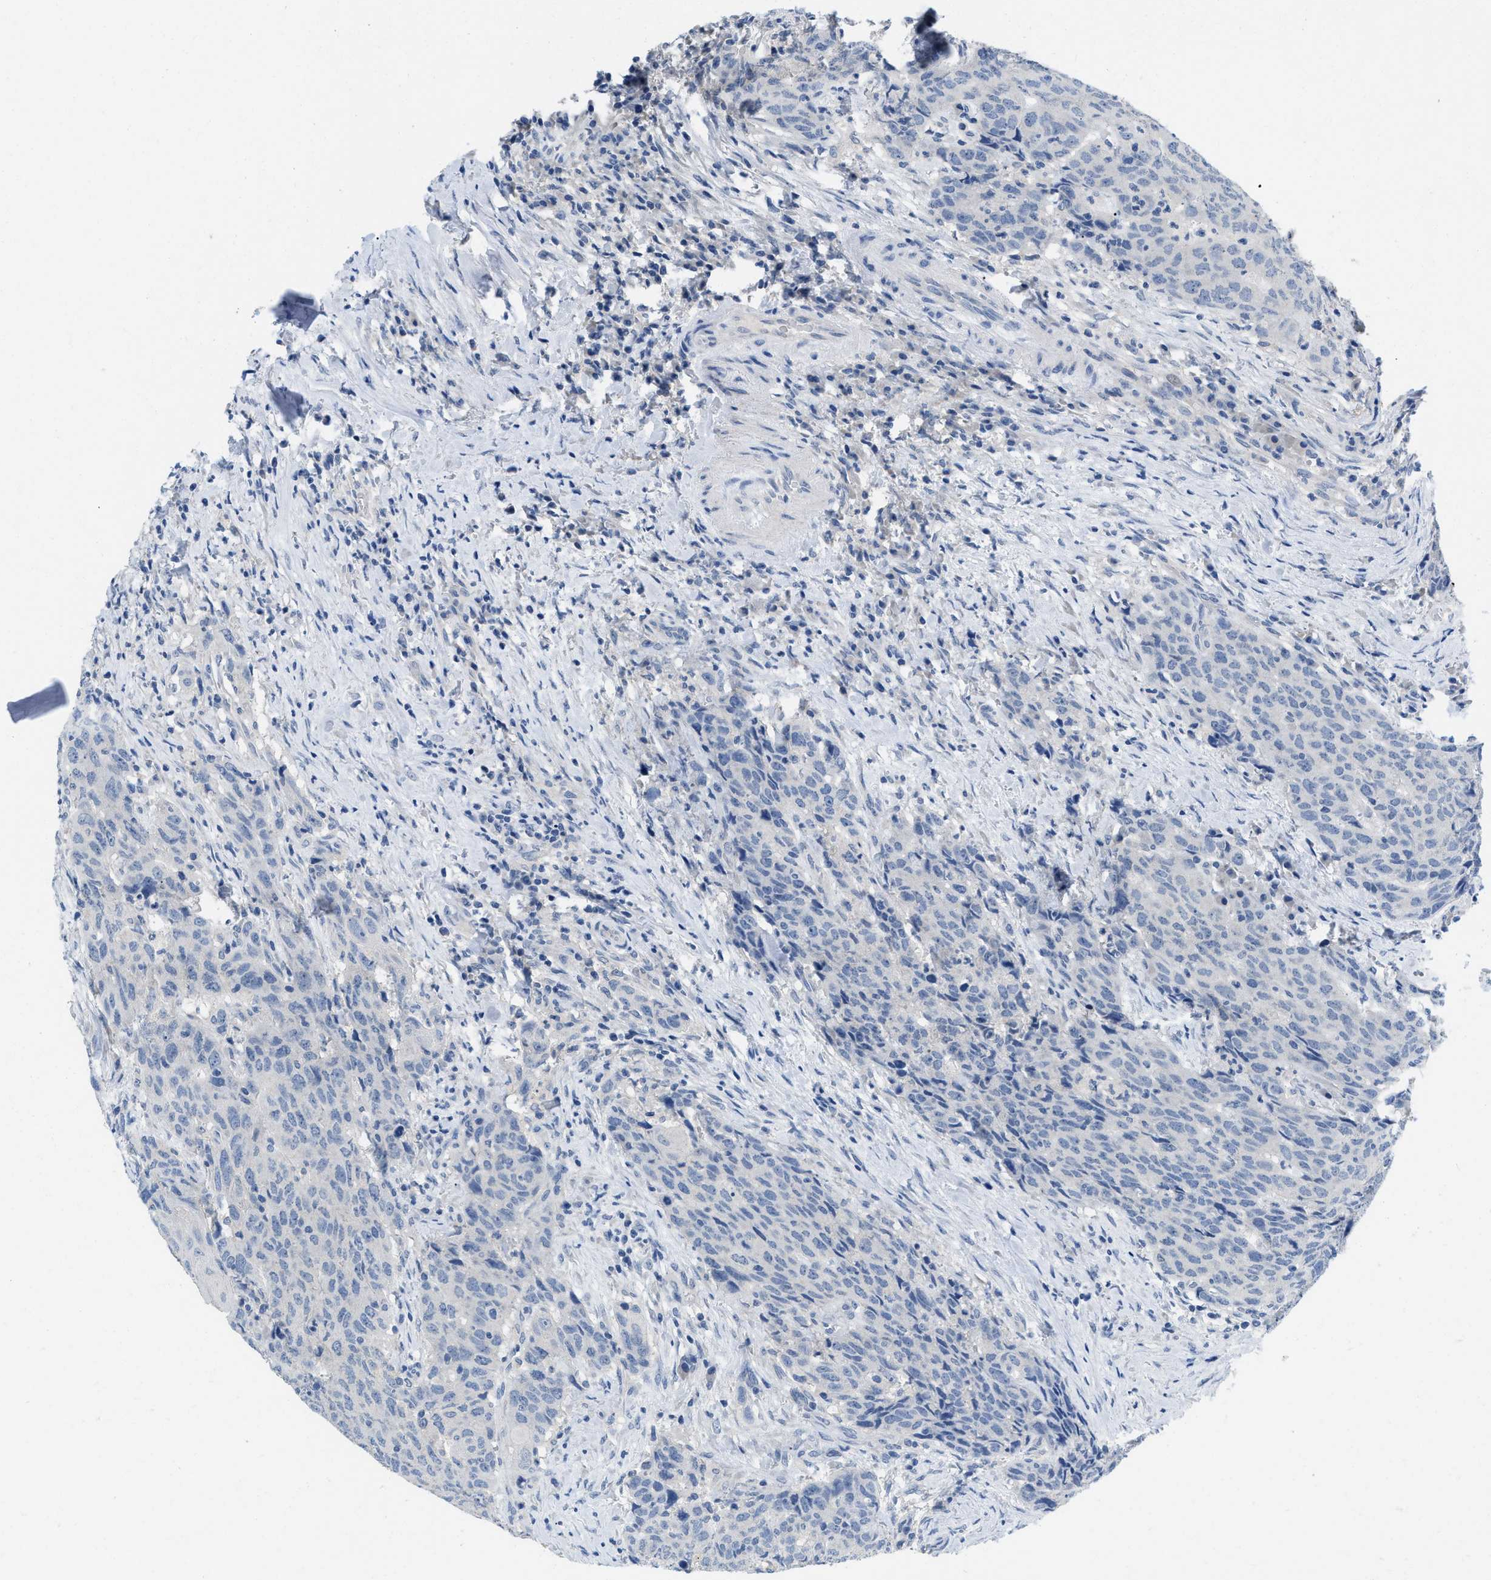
{"staining": {"intensity": "negative", "quantity": "none", "location": "none"}, "tissue": "head and neck cancer", "cell_type": "Tumor cells", "image_type": "cancer", "snomed": [{"axis": "morphology", "description": "Squamous cell carcinoma, NOS"}, {"axis": "topography", "description": "Head-Neck"}], "caption": "High magnification brightfield microscopy of head and neck cancer (squamous cell carcinoma) stained with DAB (brown) and counterstained with hematoxylin (blue): tumor cells show no significant positivity.", "gene": "PYY", "patient": {"sex": "male", "age": 66}}